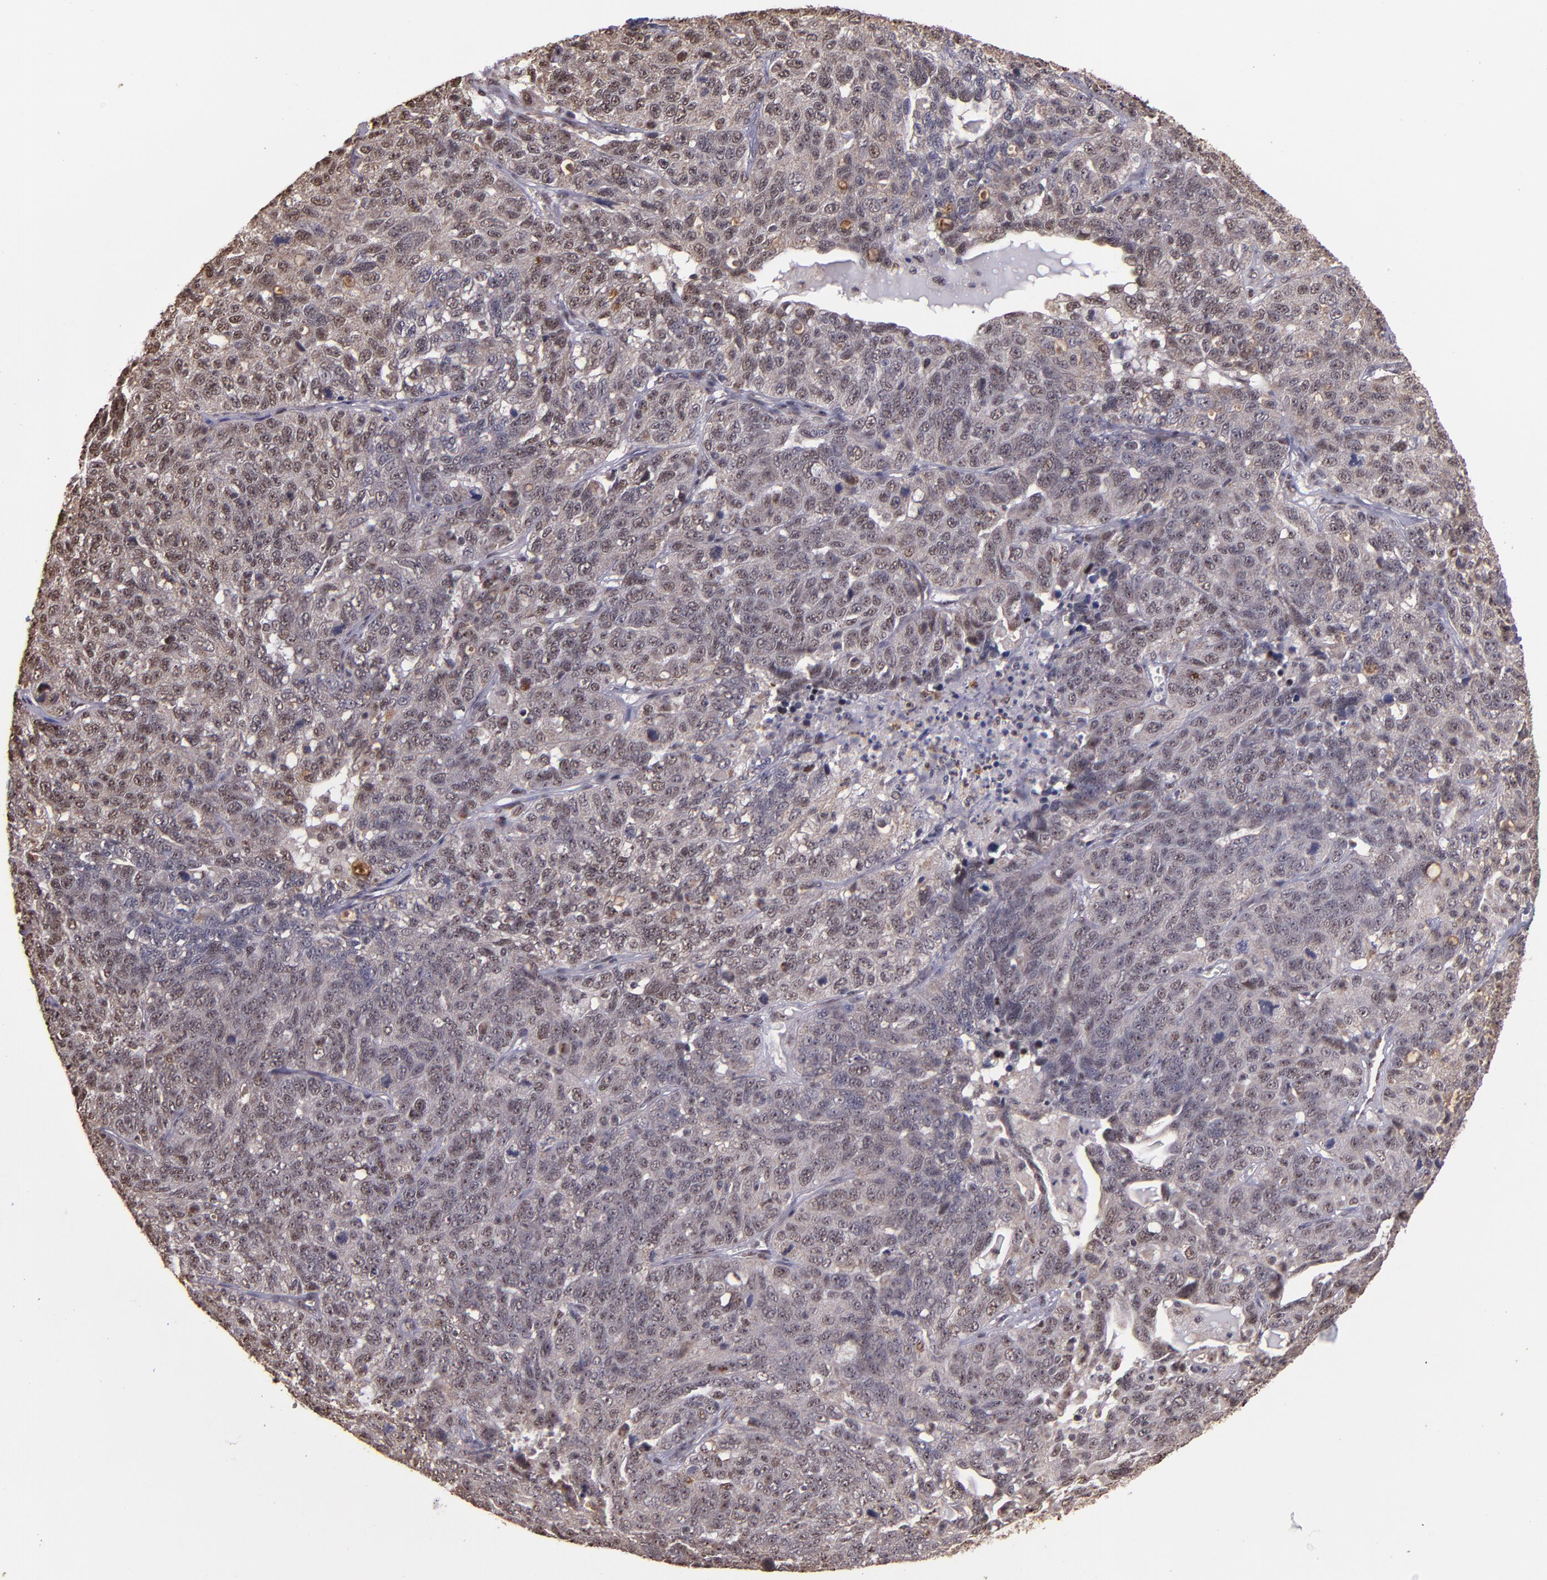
{"staining": {"intensity": "weak", "quantity": ">75%", "location": "cytoplasmic/membranous,nuclear"}, "tissue": "ovarian cancer", "cell_type": "Tumor cells", "image_type": "cancer", "snomed": [{"axis": "morphology", "description": "Cystadenocarcinoma, serous, NOS"}, {"axis": "topography", "description": "Ovary"}], "caption": "Serous cystadenocarcinoma (ovarian) tissue reveals weak cytoplasmic/membranous and nuclear expression in about >75% of tumor cells", "gene": "CECR2", "patient": {"sex": "female", "age": 71}}